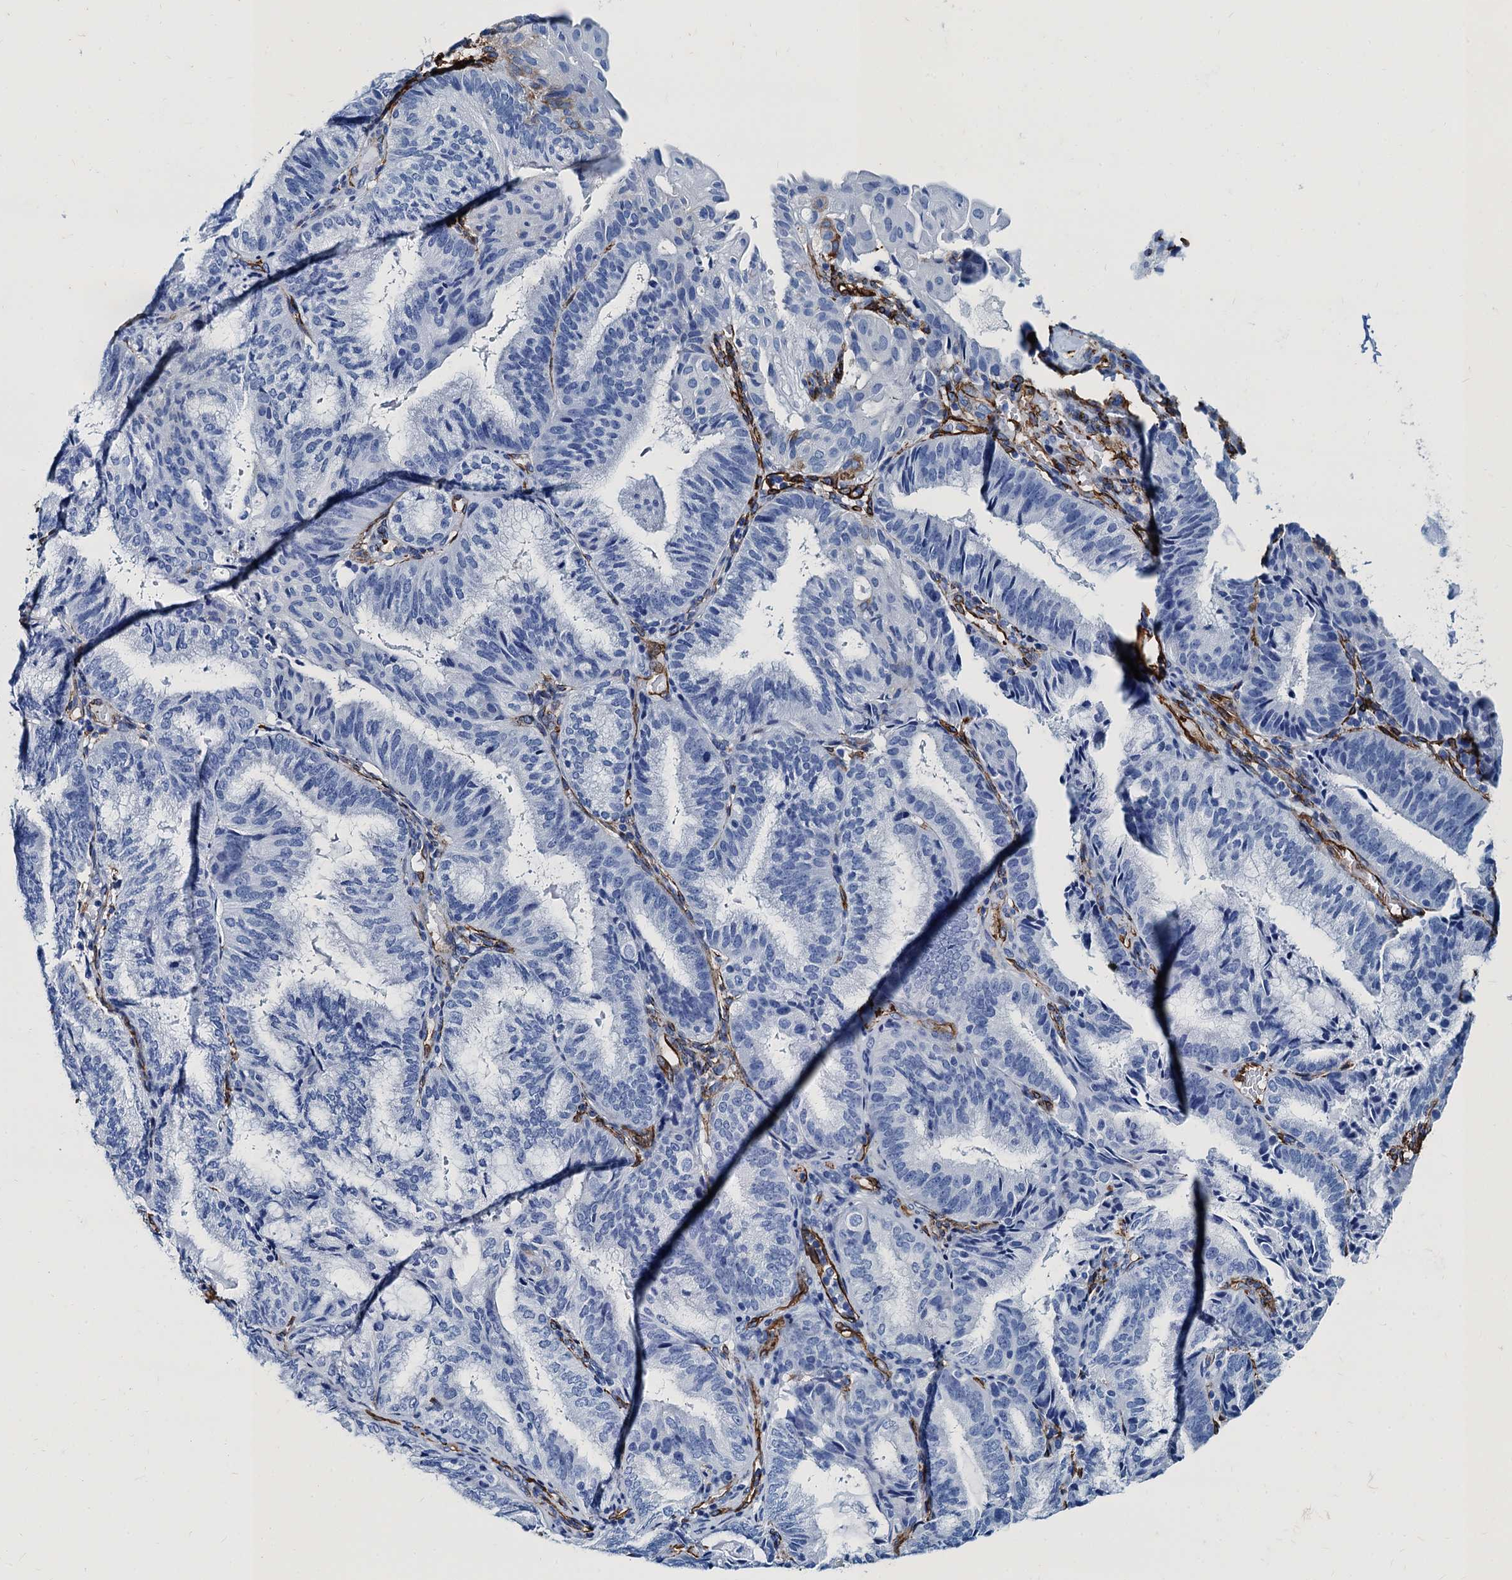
{"staining": {"intensity": "negative", "quantity": "none", "location": "none"}, "tissue": "endometrial cancer", "cell_type": "Tumor cells", "image_type": "cancer", "snomed": [{"axis": "morphology", "description": "Adenocarcinoma, NOS"}, {"axis": "topography", "description": "Endometrium"}], "caption": "Immunohistochemistry of endometrial cancer displays no positivity in tumor cells.", "gene": "CAVIN2", "patient": {"sex": "female", "age": 49}}